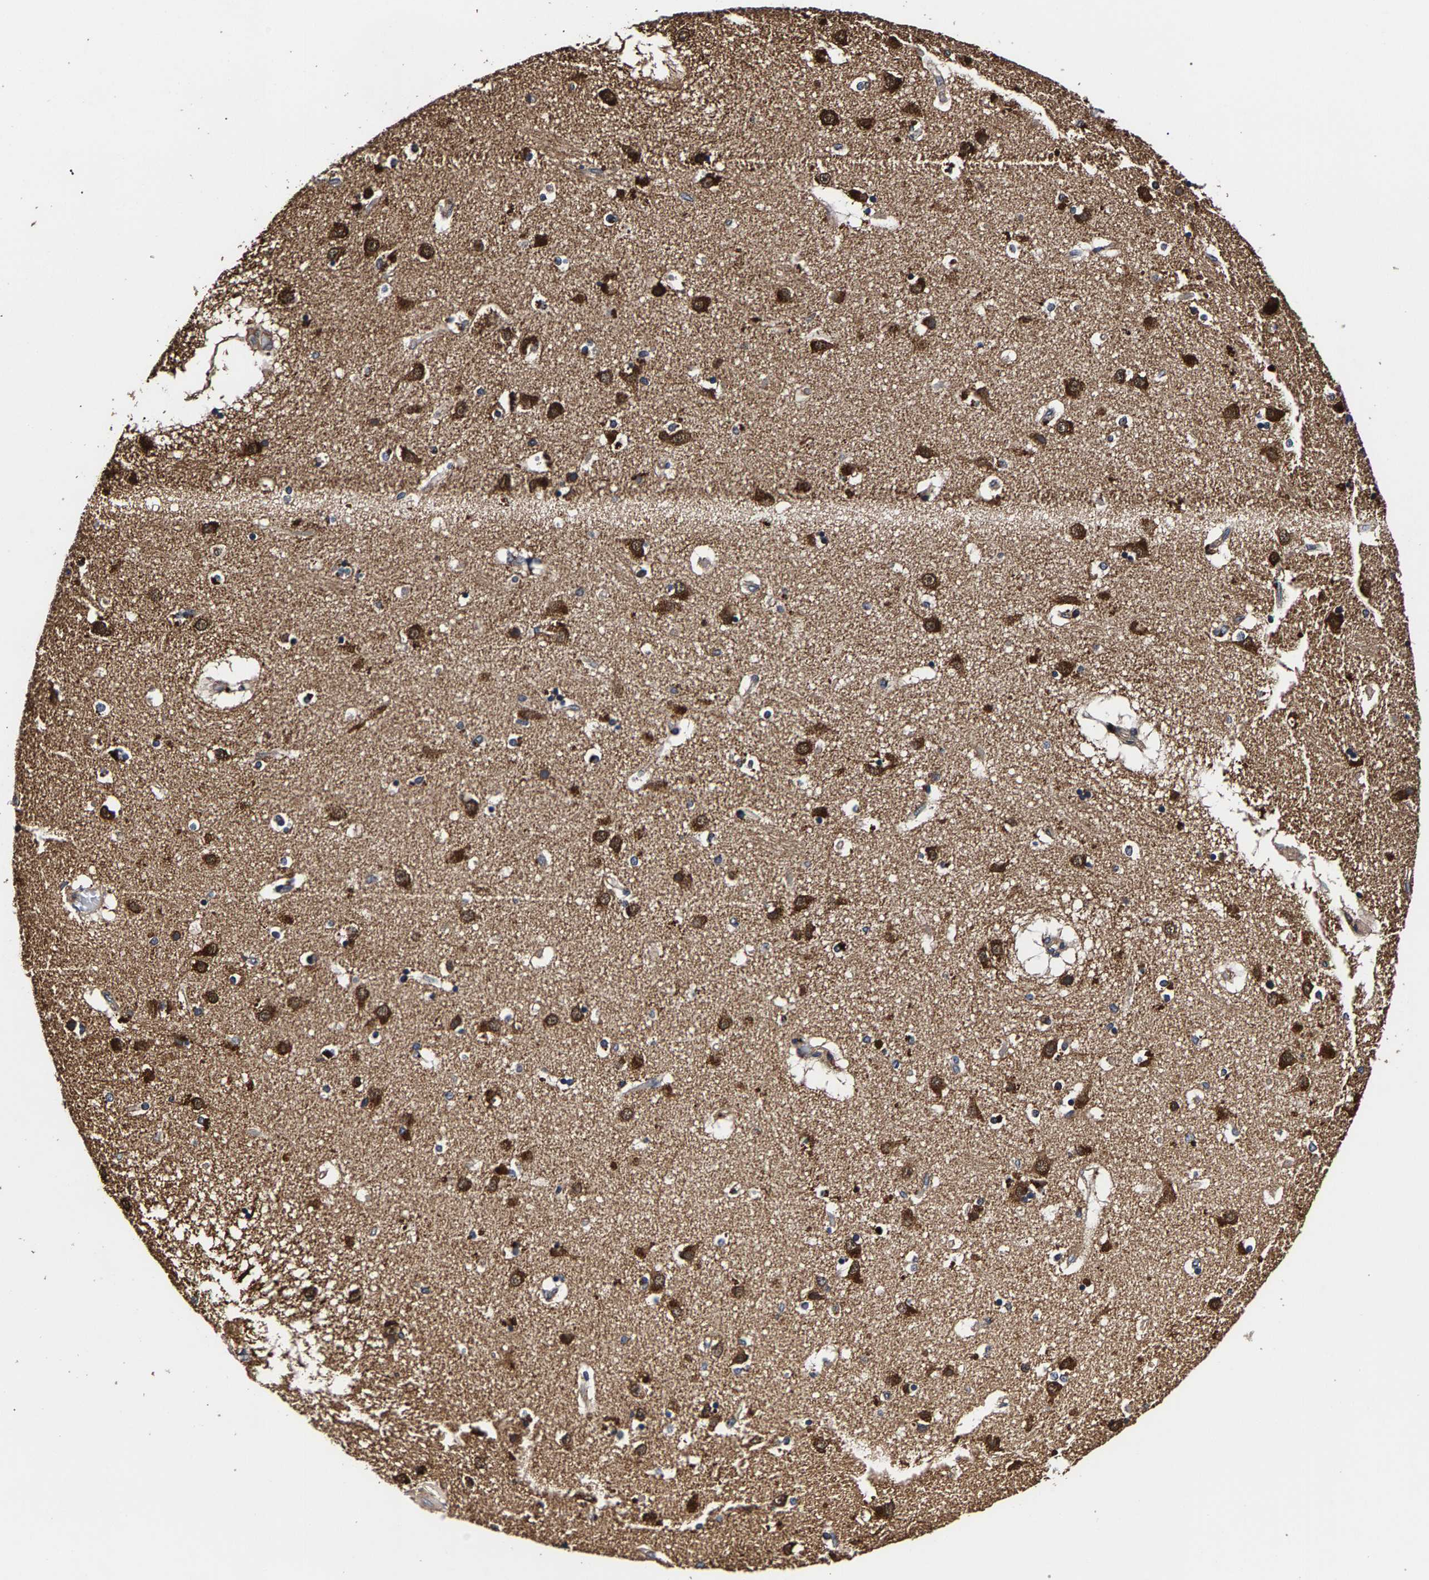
{"staining": {"intensity": "moderate", "quantity": "<25%", "location": "cytoplasmic/membranous"}, "tissue": "caudate", "cell_type": "Glial cells", "image_type": "normal", "snomed": [{"axis": "morphology", "description": "Normal tissue, NOS"}, {"axis": "topography", "description": "Lateral ventricle wall"}], "caption": "Unremarkable caudate shows moderate cytoplasmic/membranous positivity in about <25% of glial cells, visualized by immunohistochemistry. The protein of interest is shown in brown color, while the nuclei are stained blue.", "gene": "MARCHF7", "patient": {"sex": "male", "age": 70}}